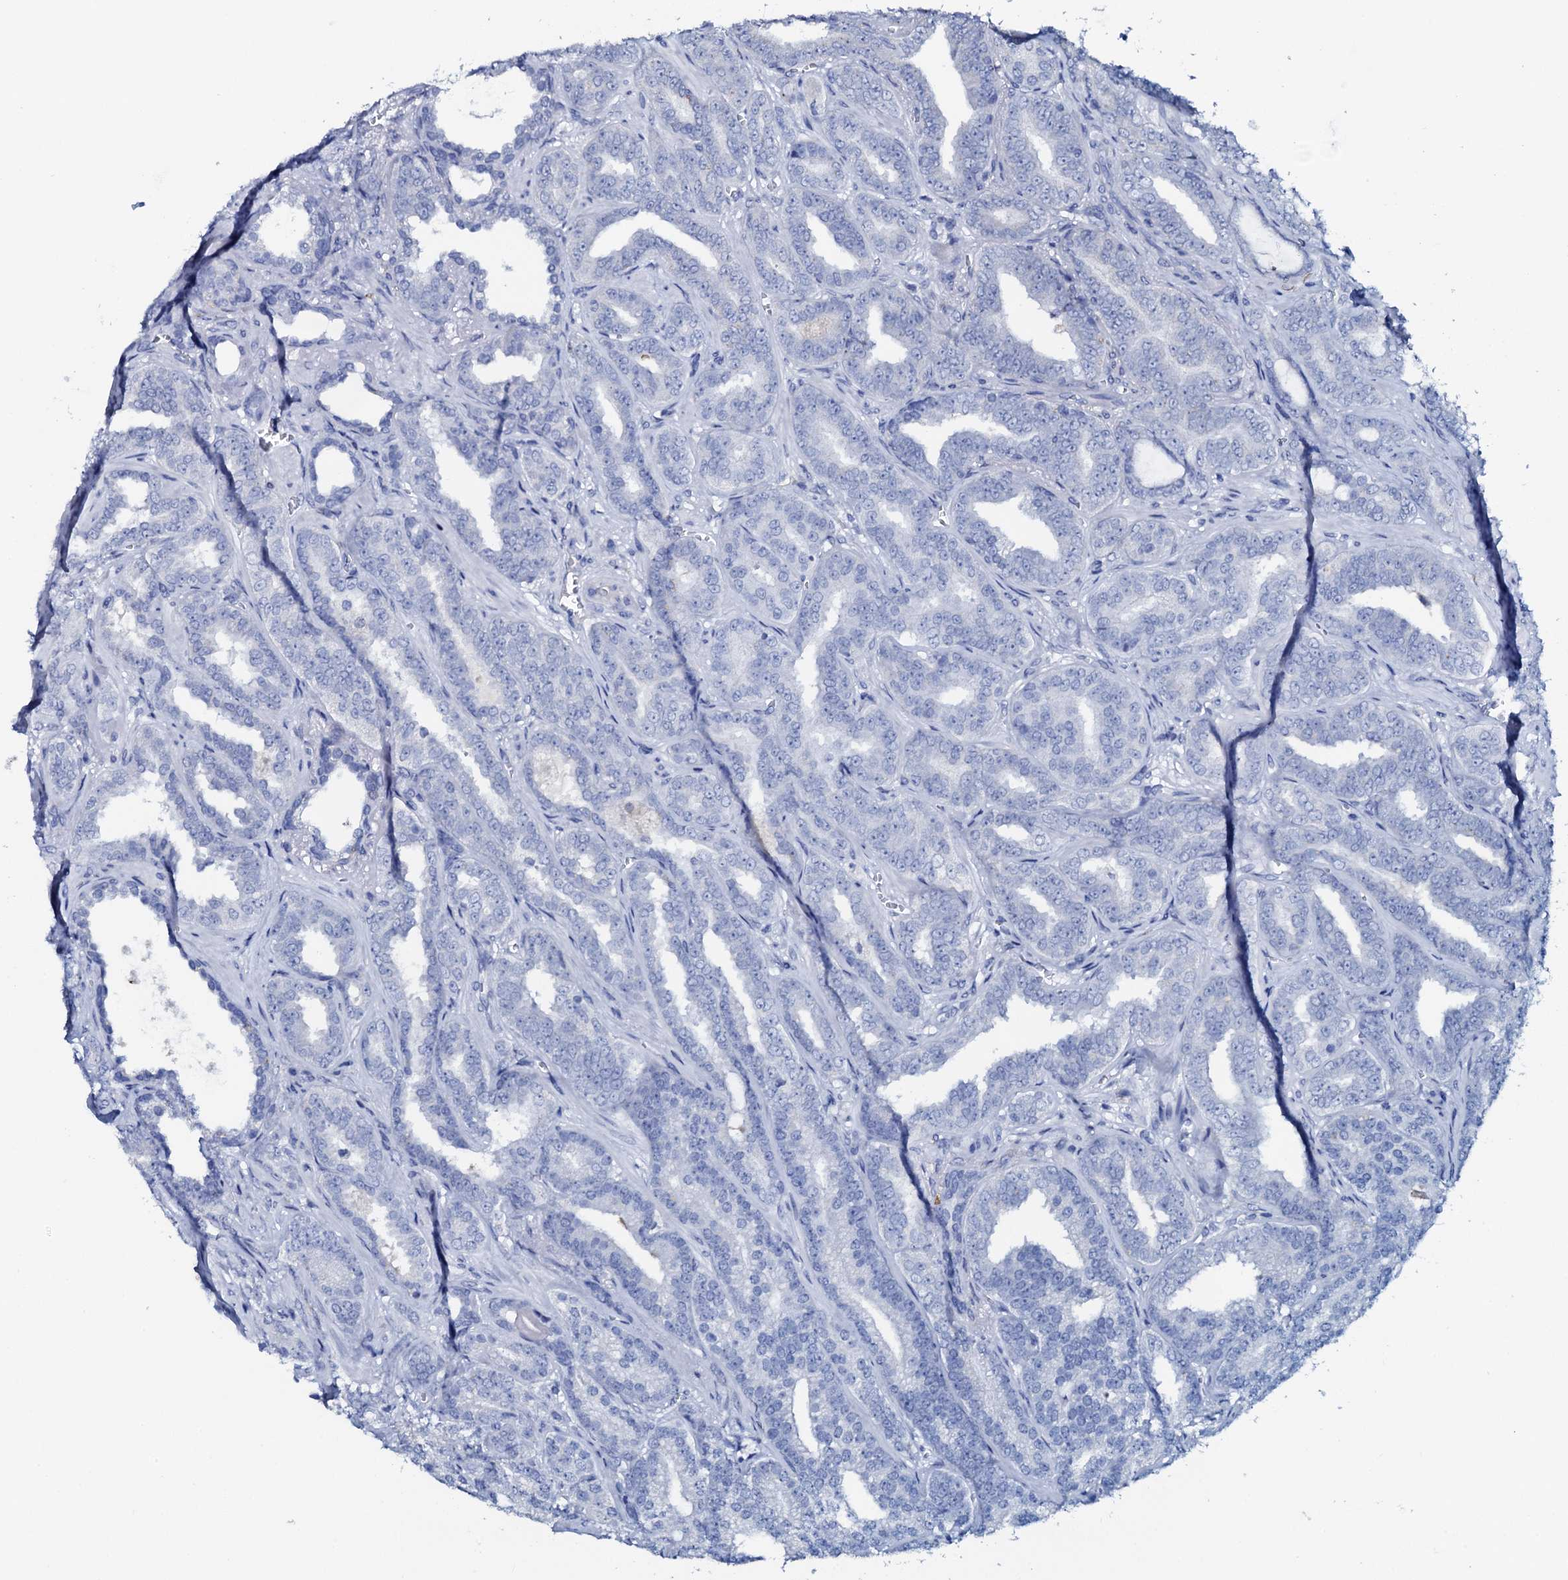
{"staining": {"intensity": "negative", "quantity": "none", "location": "none"}, "tissue": "prostate cancer", "cell_type": "Tumor cells", "image_type": "cancer", "snomed": [{"axis": "morphology", "description": "Adenocarcinoma, High grade"}, {"axis": "topography", "description": "Prostate and seminal vesicle, NOS"}], "caption": "Protein analysis of prostate adenocarcinoma (high-grade) demonstrates no significant positivity in tumor cells. Nuclei are stained in blue.", "gene": "AMER2", "patient": {"sex": "male", "age": 67}}